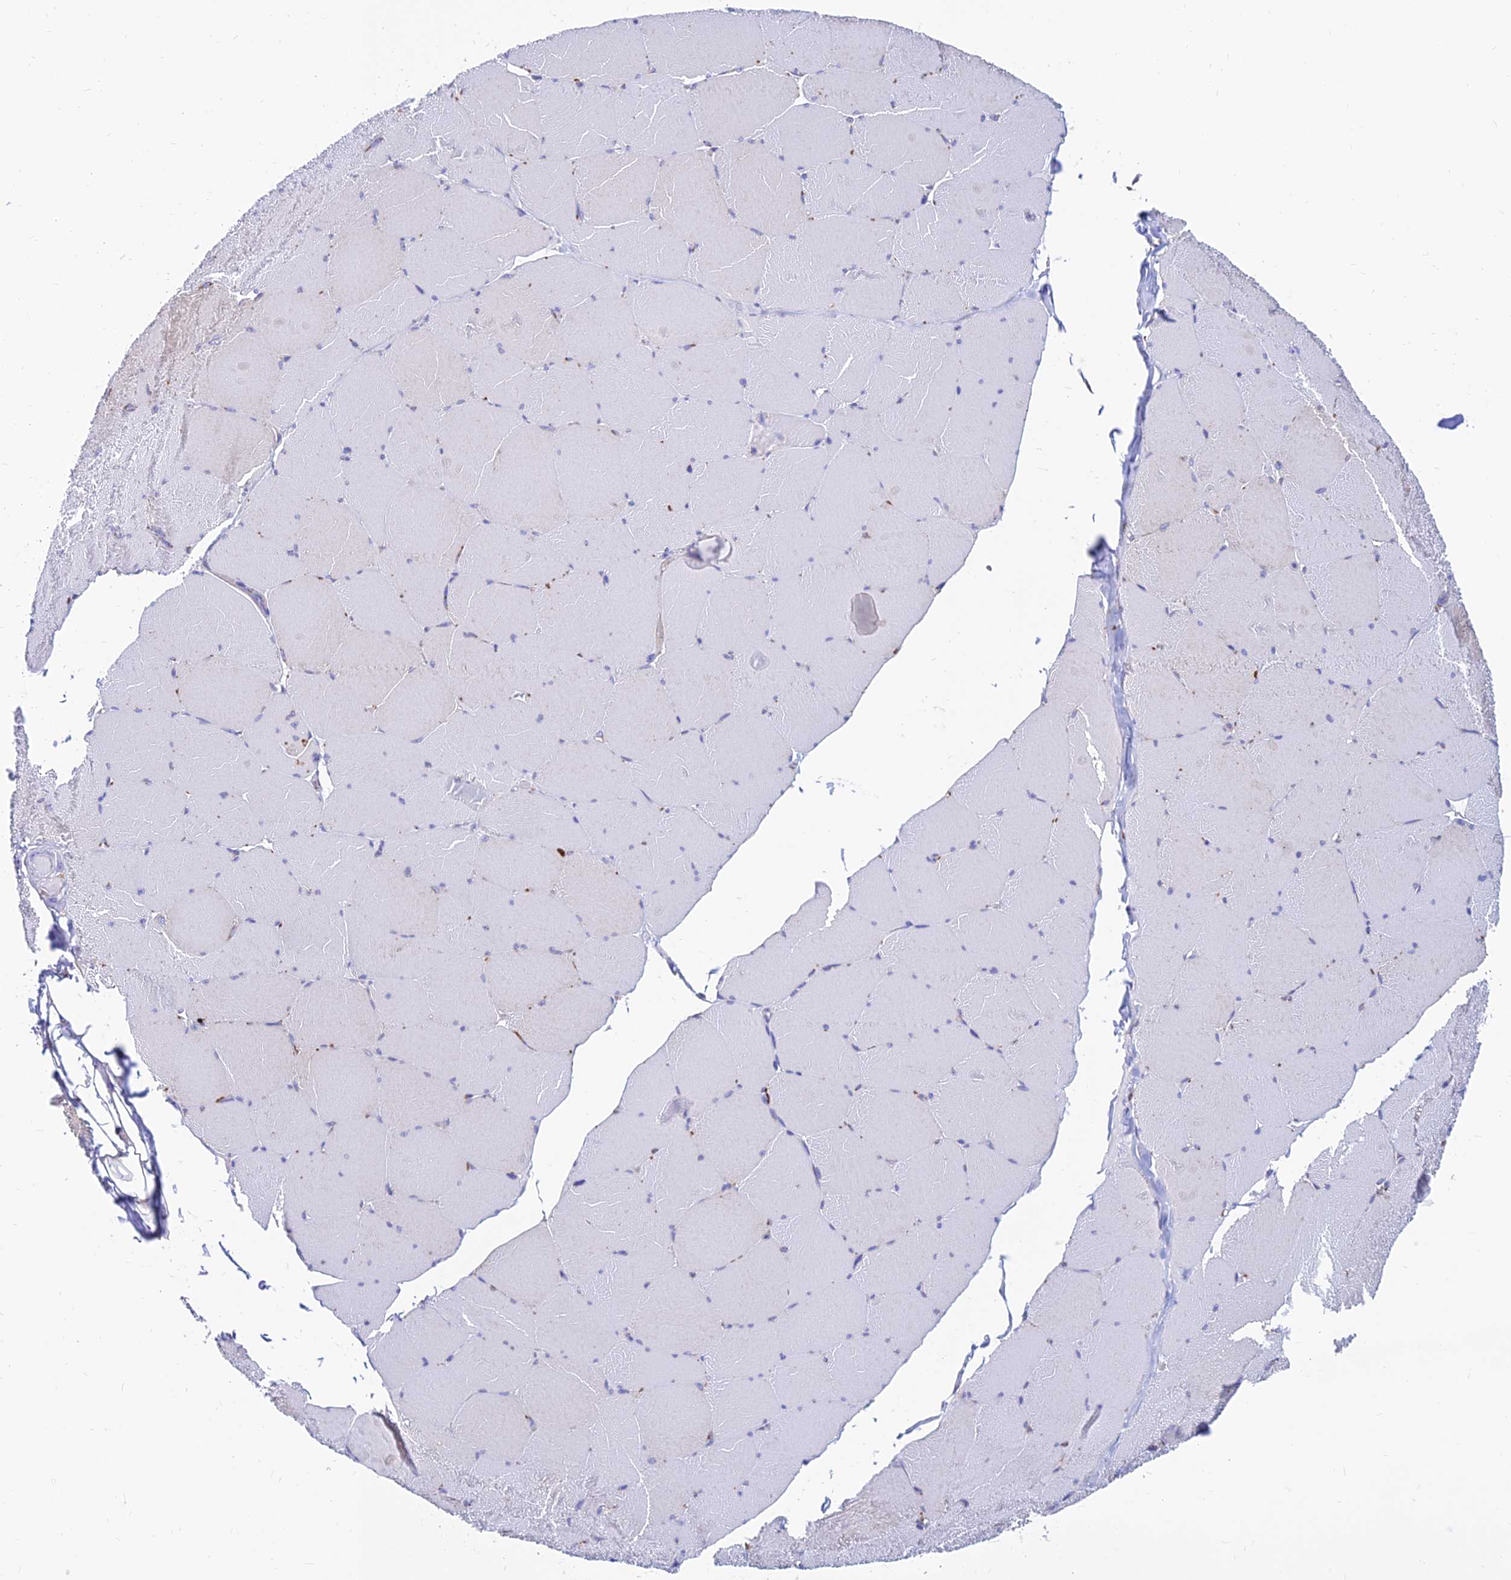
{"staining": {"intensity": "negative", "quantity": "none", "location": "none"}, "tissue": "skeletal muscle", "cell_type": "Myocytes", "image_type": "normal", "snomed": [{"axis": "morphology", "description": "Normal tissue, NOS"}, {"axis": "topography", "description": "Skeletal muscle"}, {"axis": "topography", "description": "Head-Neck"}], "caption": "A high-resolution histopathology image shows immunohistochemistry staining of benign skeletal muscle, which shows no significant expression in myocytes. The staining is performed using DAB (3,3'-diaminobenzidine) brown chromogen with nuclei counter-stained in using hematoxylin.", "gene": "SPNS1", "patient": {"sex": "male", "age": 66}}